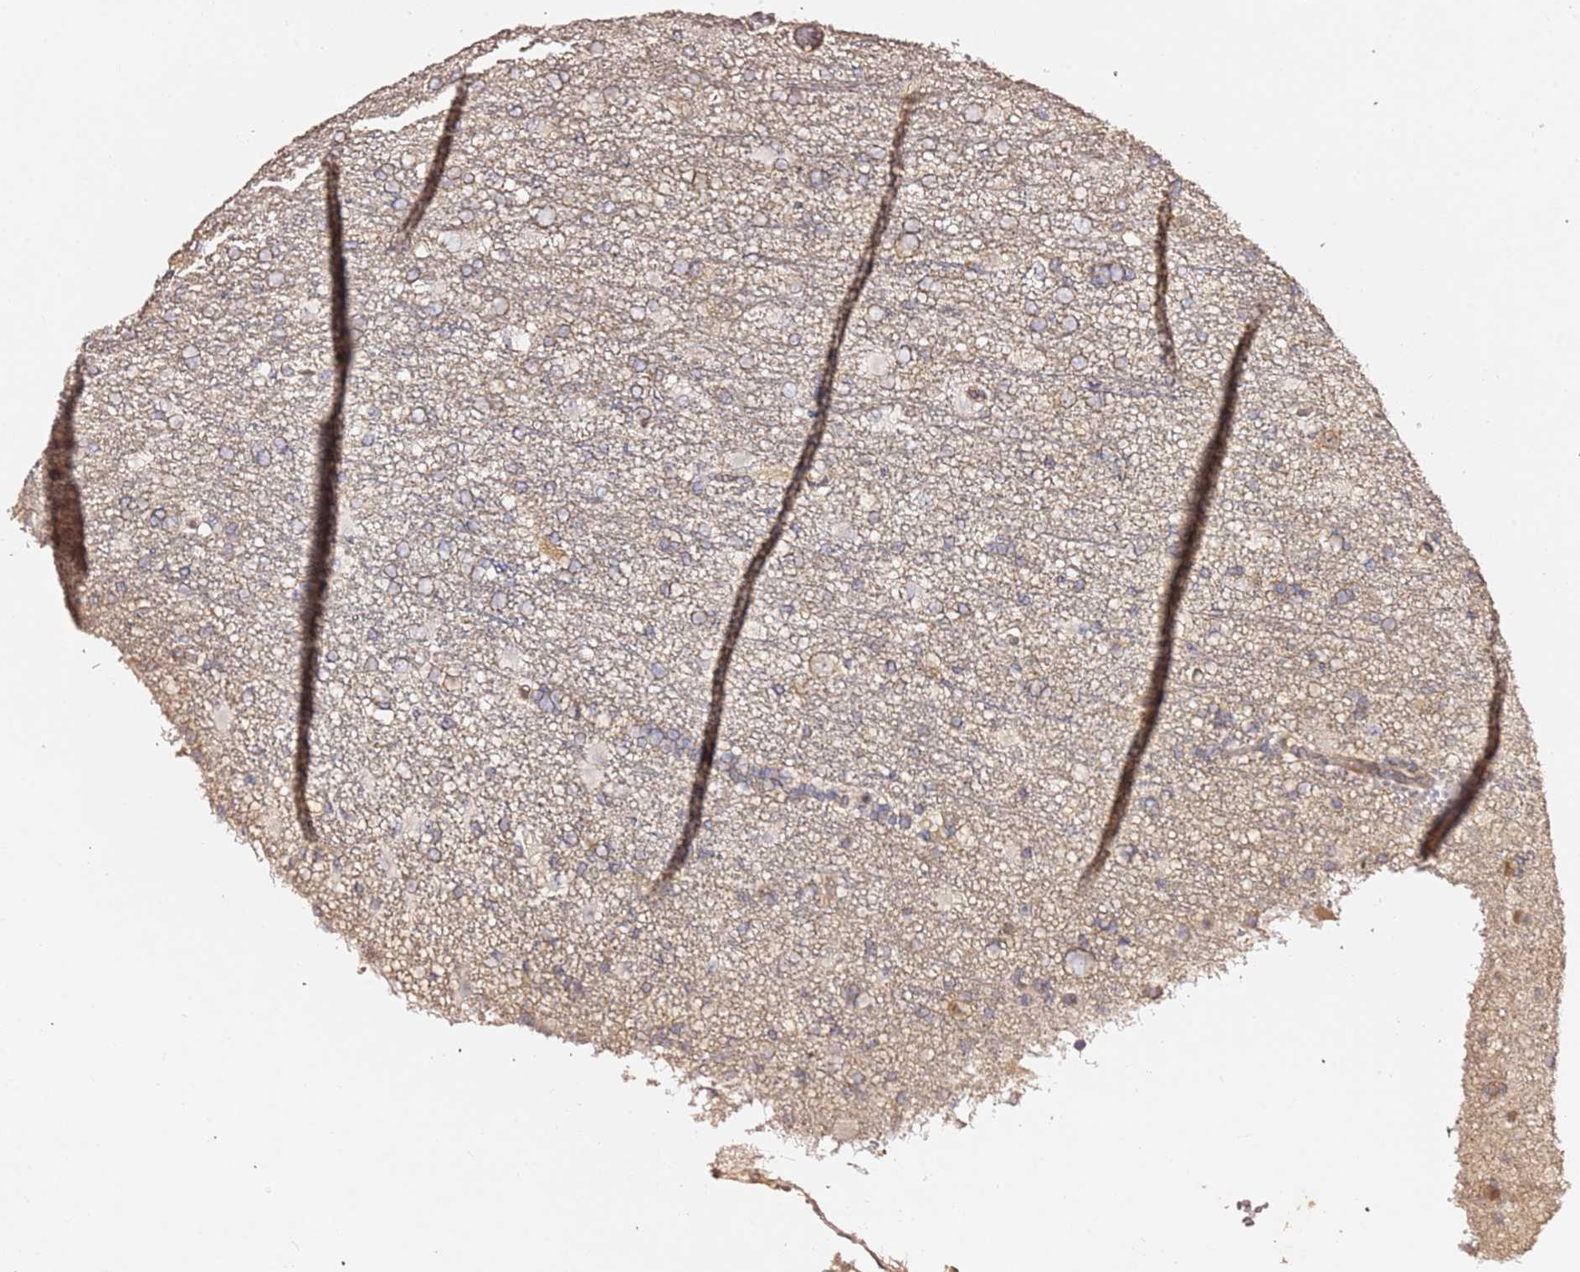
{"staining": {"intensity": "negative", "quantity": "none", "location": "none"}, "tissue": "glioma", "cell_type": "Tumor cells", "image_type": "cancer", "snomed": [{"axis": "morphology", "description": "Glioma, malignant, High grade"}, {"axis": "topography", "description": "Brain"}], "caption": "There is no significant staining in tumor cells of high-grade glioma (malignant).", "gene": "HSD17B7", "patient": {"sex": "female", "age": 74}}